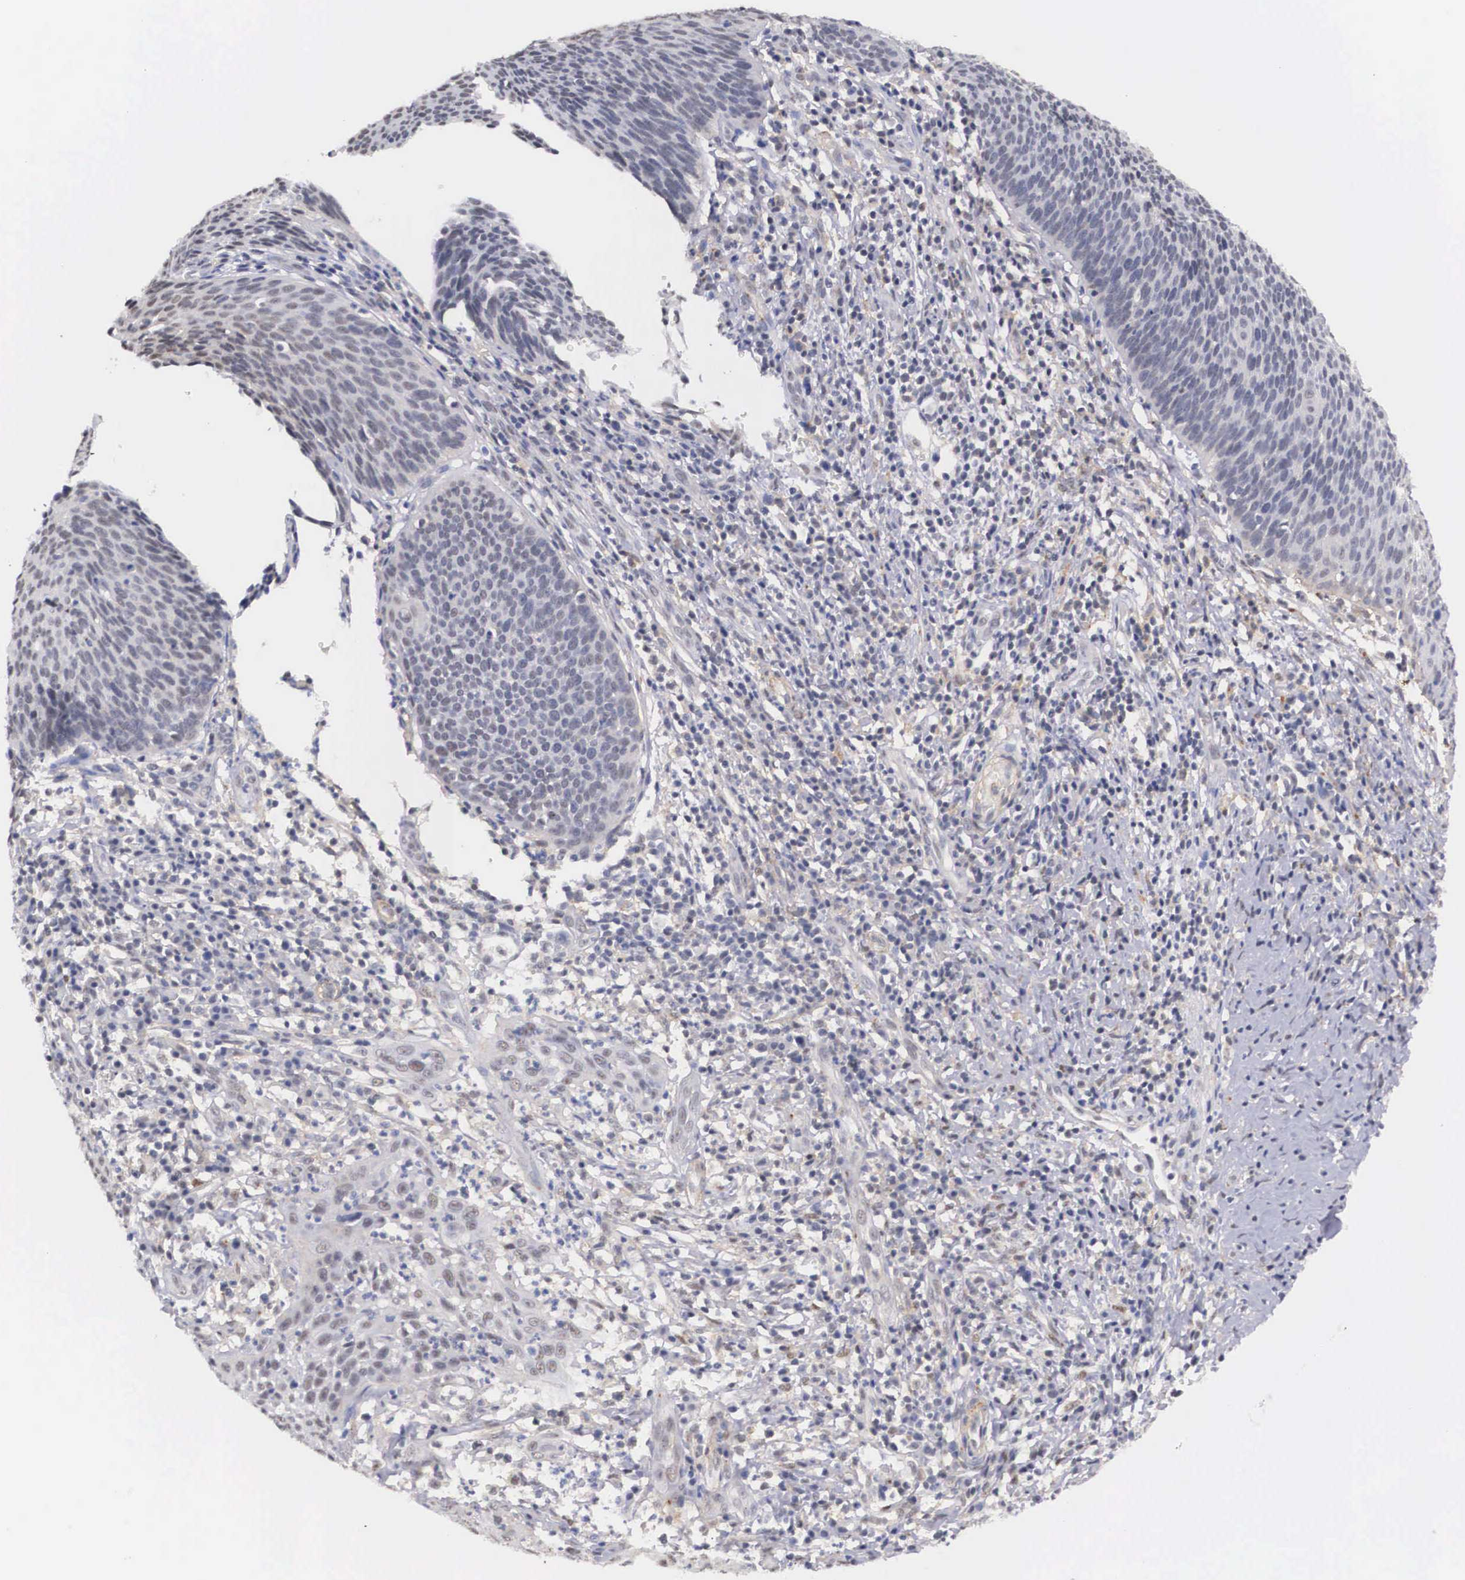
{"staining": {"intensity": "negative", "quantity": "none", "location": "none"}, "tissue": "cervical cancer", "cell_type": "Tumor cells", "image_type": "cancer", "snomed": [{"axis": "morphology", "description": "Squamous cell carcinoma, NOS"}, {"axis": "topography", "description": "Cervix"}], "caption": "The immunohistochemistry image has no significant expression in tumor cells of cervical cancer tissue.", "gene": "NR4A2", "patient": {"sex": "female", "age": 41}}